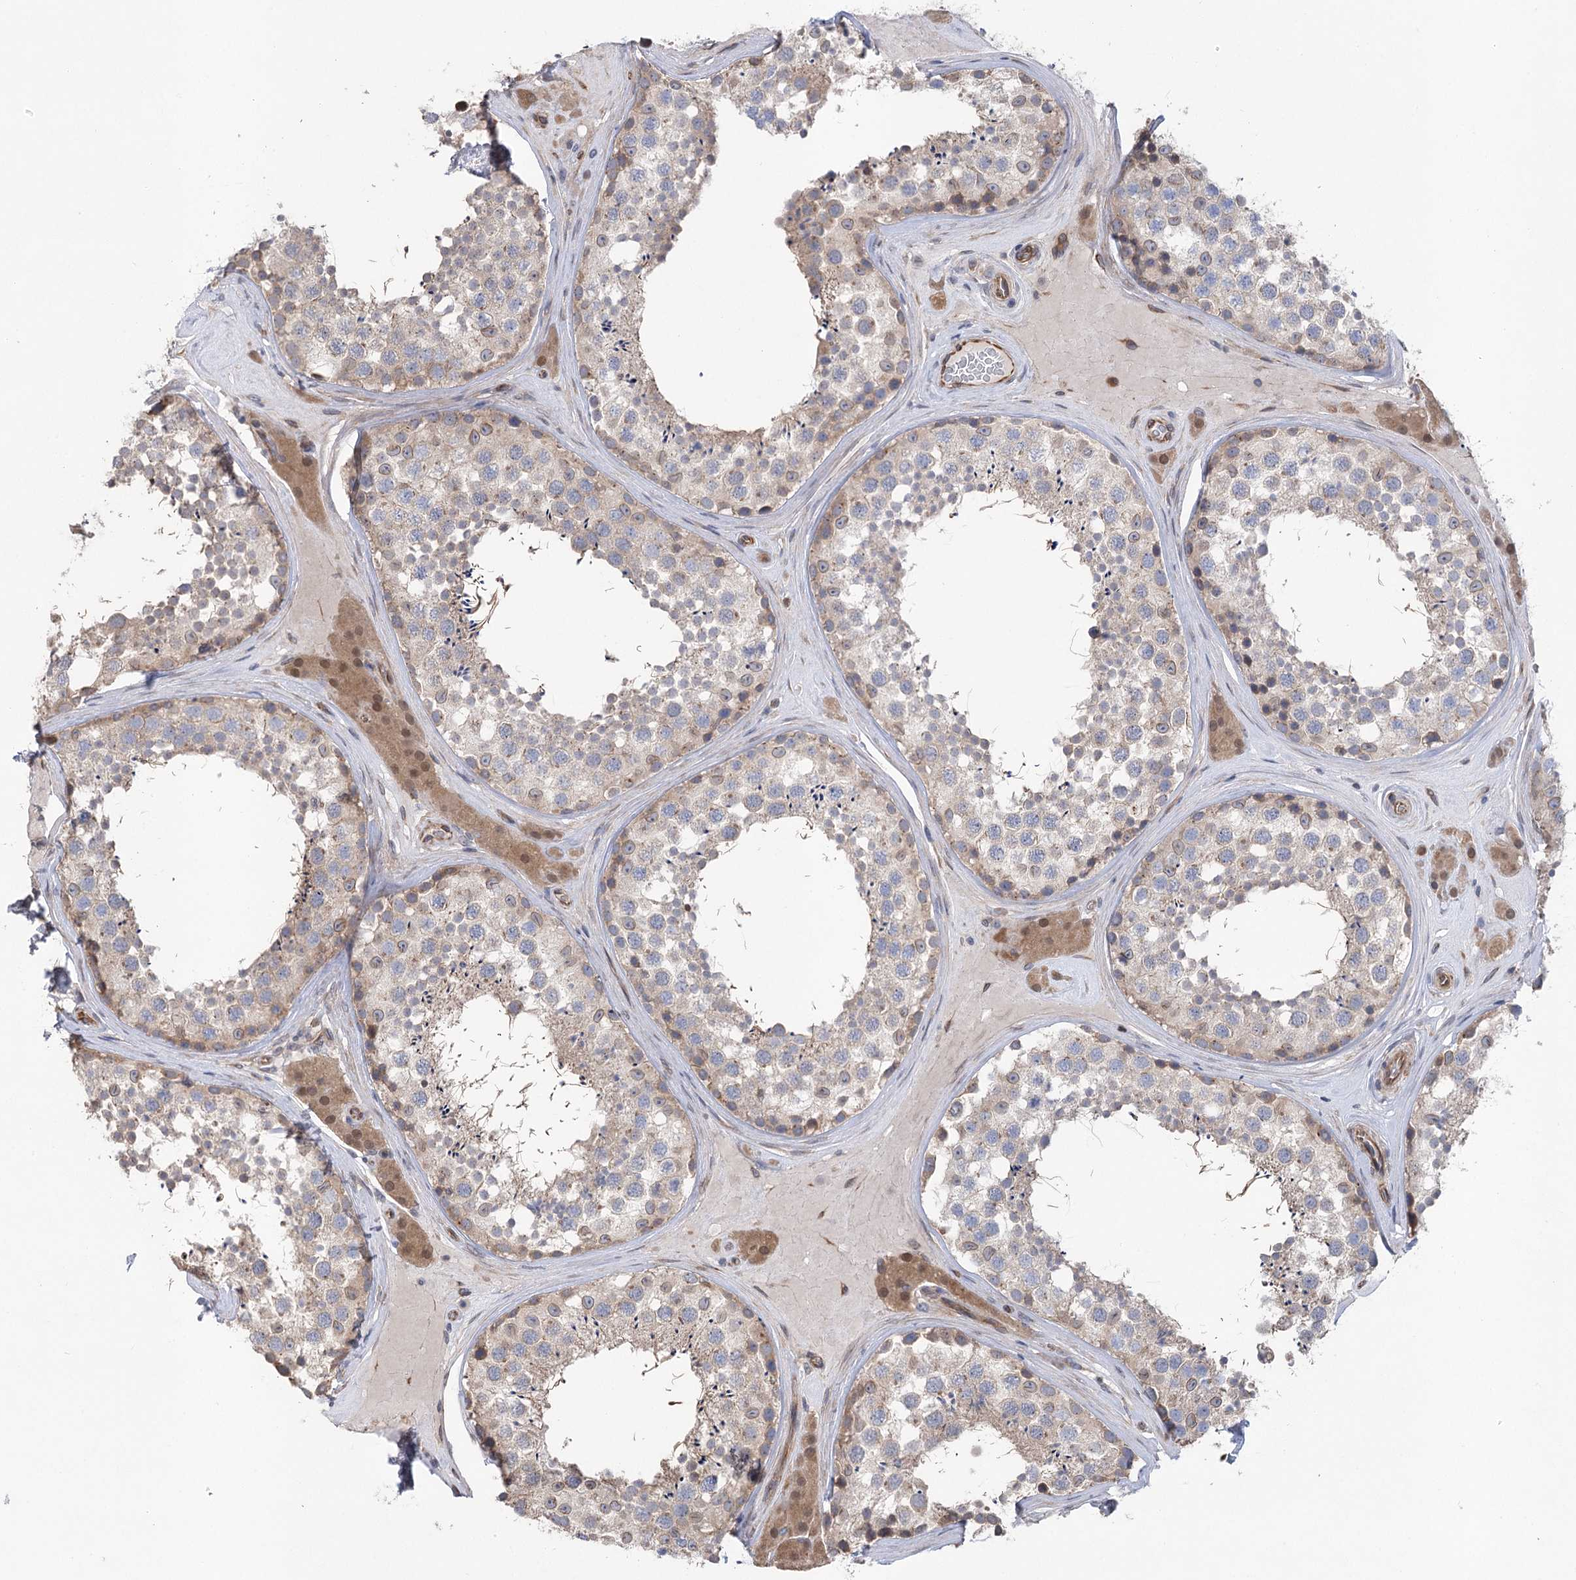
{"staining": {"intensity": "moderate", "quantity": "<25%", "location": "cytoplasmic/membranous"}, "tissue": "testis", "cell_type": "Cells in seminiferous ducts", "image_type": "normal", "snomed": [{"axis": "morphology", "description": "Normal tissue, NOS"}, {"axis": "topography", "description": "Testis"}], "caption": "A histopathology image of human testis stained for a protein demonstrates moderate cytoplasmic/membranous brown staining in cells in seminiferous ducts.", "gene": "RWDD4", "patient": {"sex": "male", "age": 46}}